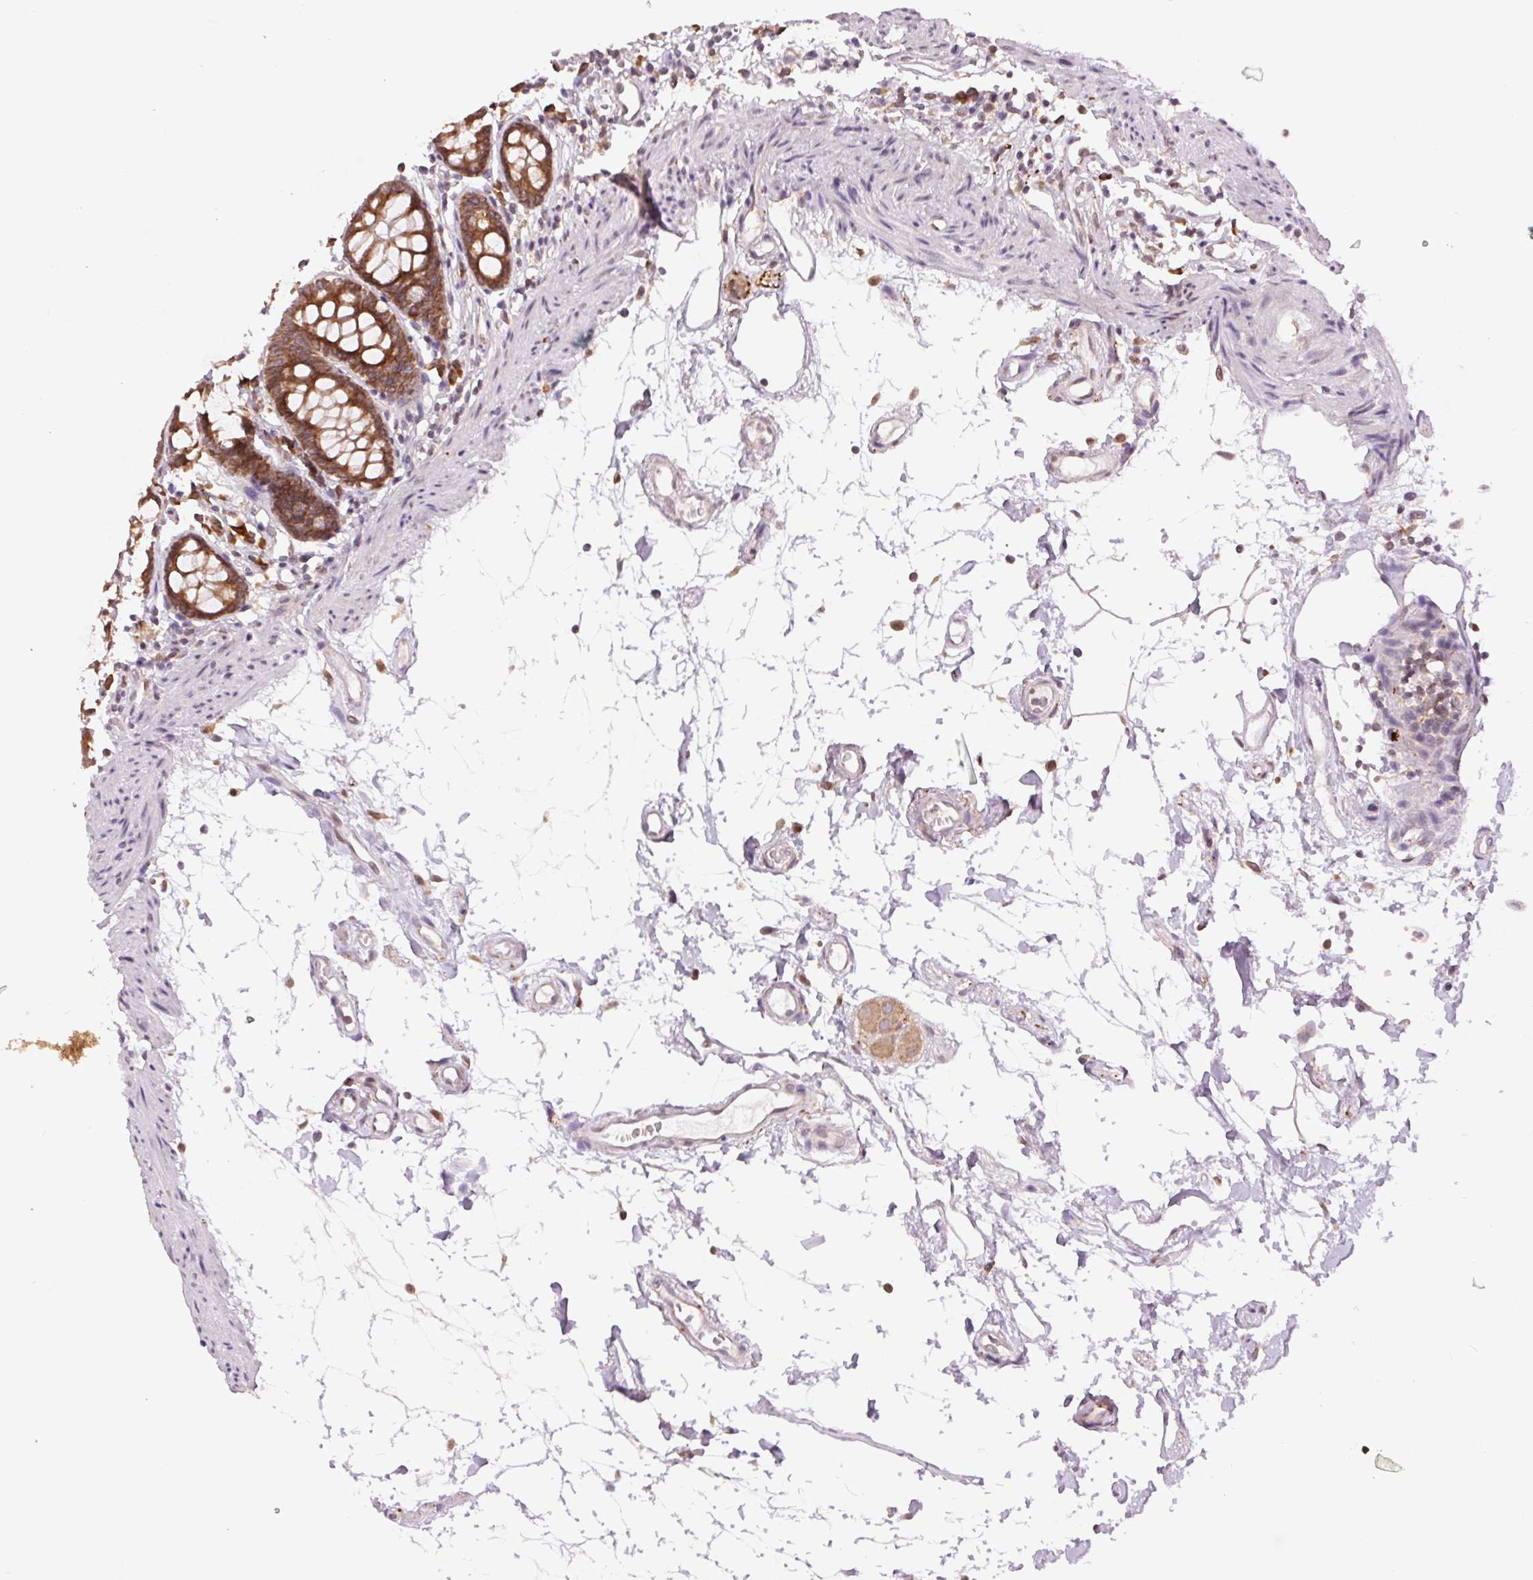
{"staining": {"intensity": "weak", "quantity": "25%-75%", "location": "cytoplasmic/membranous"}, "tissue": "colon", "cell_type": "Endothelial cells", "image_type": "normal", "snomed": [{"axis": "morphology", "description": "Normal tissue, NOS"}, {"axis": "topography", "description": "Colon"}], "caption": "Immunohistochemical staining of normal colon exhibits weak cytoplasmic/membranous protein positivity in about 25%-75% of endothelial cells.", "gene": "TECR", "patient": {"sex": "female", "age": 84}}